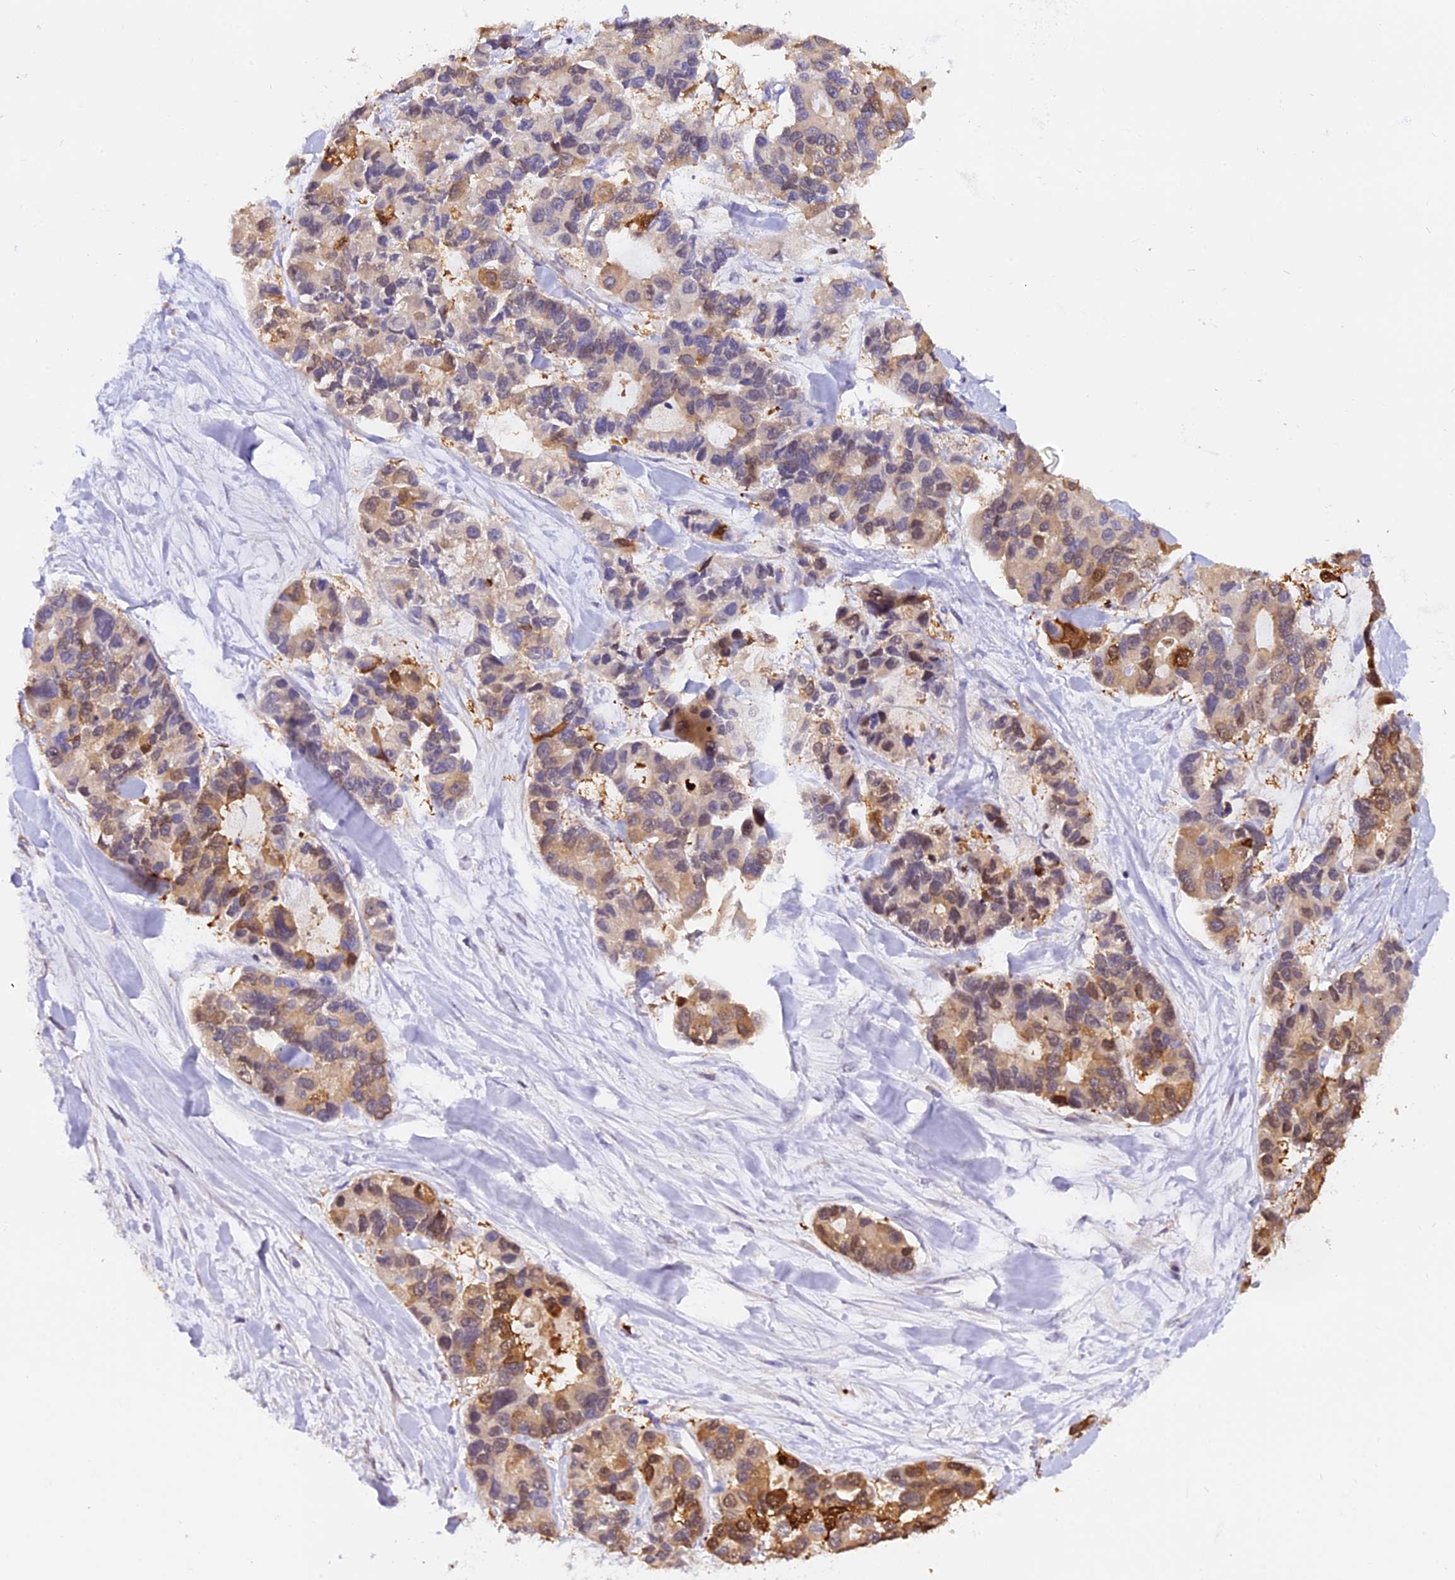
{"staining": {"intensity": "moderate", "quantity": "<25%", "location": "cytoplasmic/membranous"}, "tissue": "lung cancer", "cell_type": "Tumor cells", "image_type": "cancer", "snomed": [{"axis": "morphology", "description": "Adenocarcinoma, NOS"}, {"axis": "topography", "description": "Lung"}], "caption": "Lung cancer (adenocarcinoma) stained with a brown dye reveals moderate cytoplasmic/membranous positive staining in about <25% of tumor cells.", "gene": "MAP3K7CL", "patient": {"sex": "female", "age": 54}}